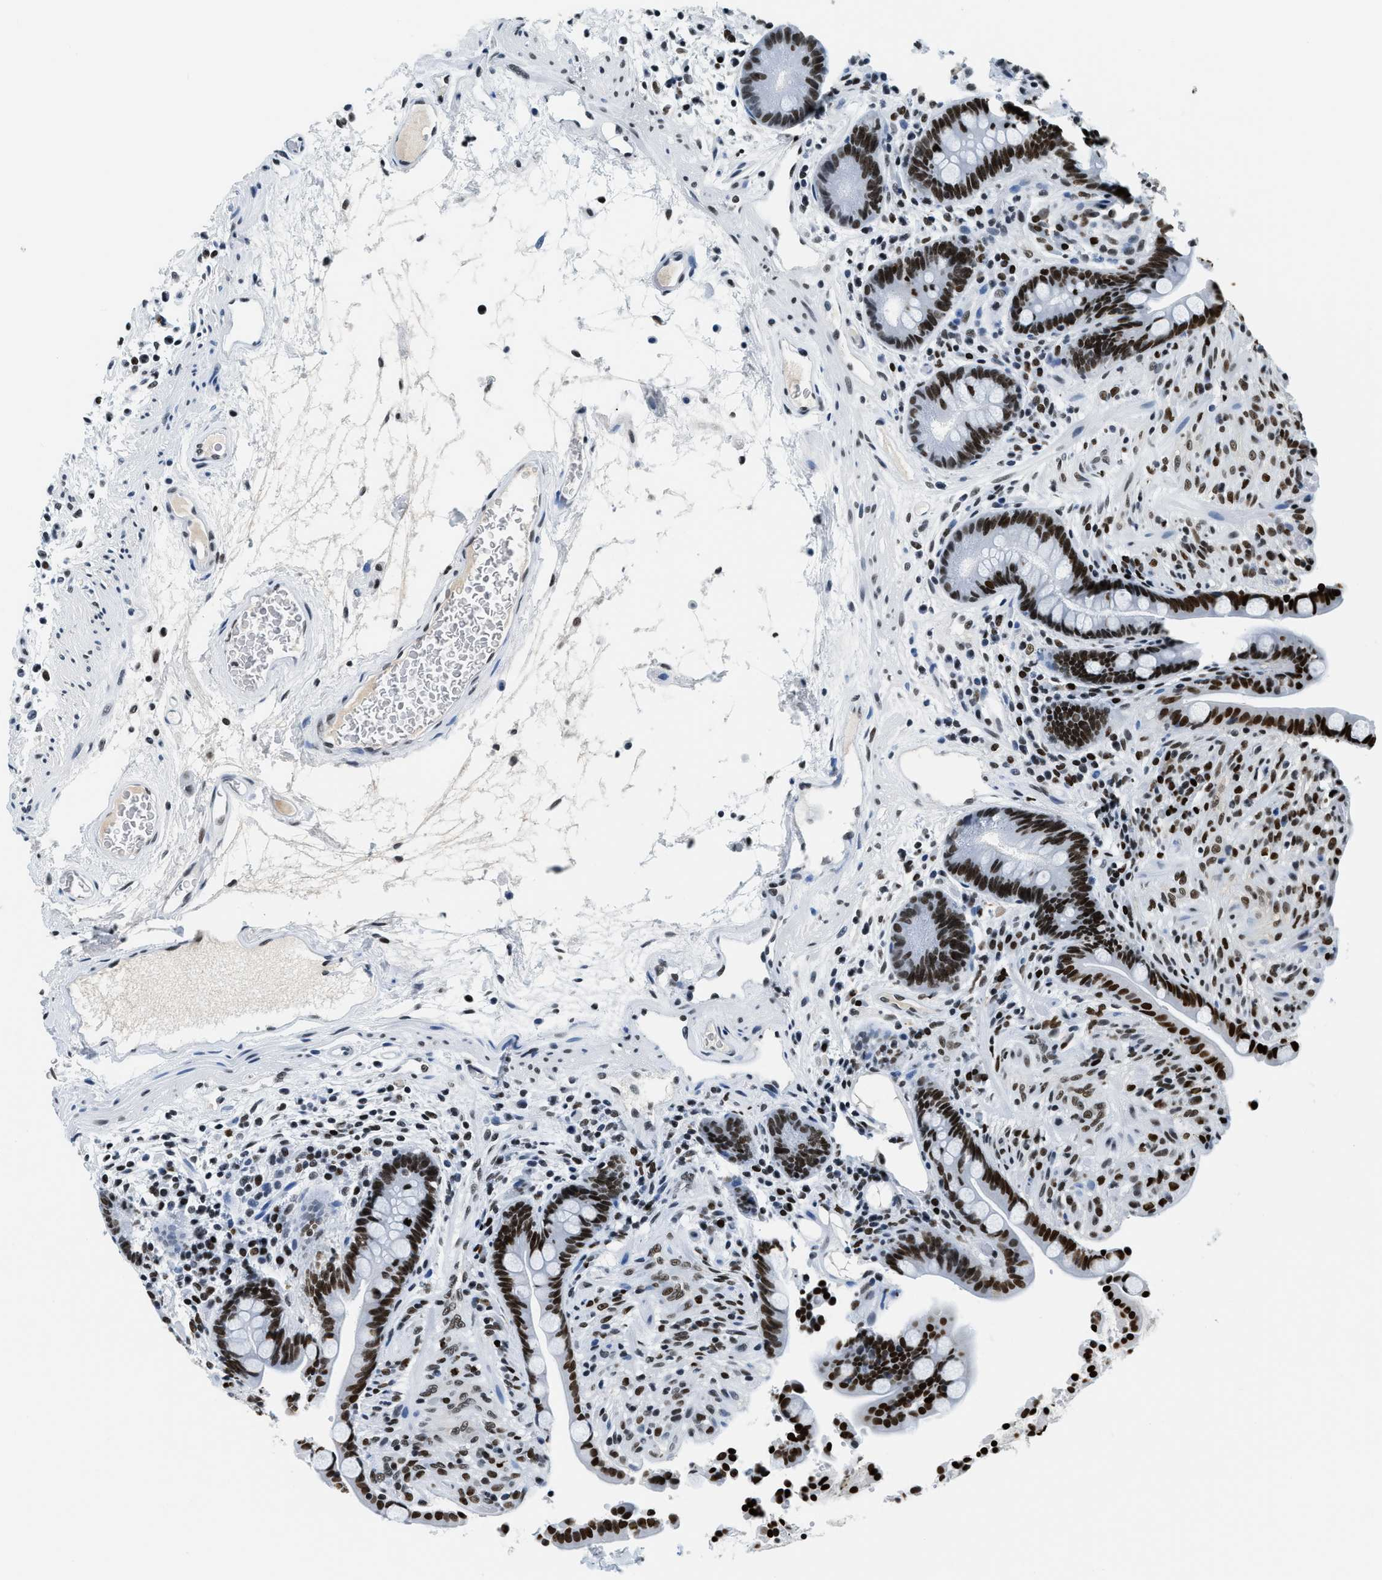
{"staining": {"intensity": "weak", "quantity": ">75%", "location": "nuclear"}, "tissue": "colon", "cell_type": "Endothelial cells", "image_type": "normal", "snomed": [{"axis": "morphology", "description": "Normal tissue, NOS"}, {"axis": "topography", "description": "Colon"}], "caption": "Benign colon demonstrates weak nuclear expression in approximately >75% of endothelial cells, visualized by immunohistochemistry. Immunohistochemistry (ihc) stains the protein in brown and the nuclei are stained blue.", "gene": "TOP1", "patient": {"sex": "male", "age": 73}}